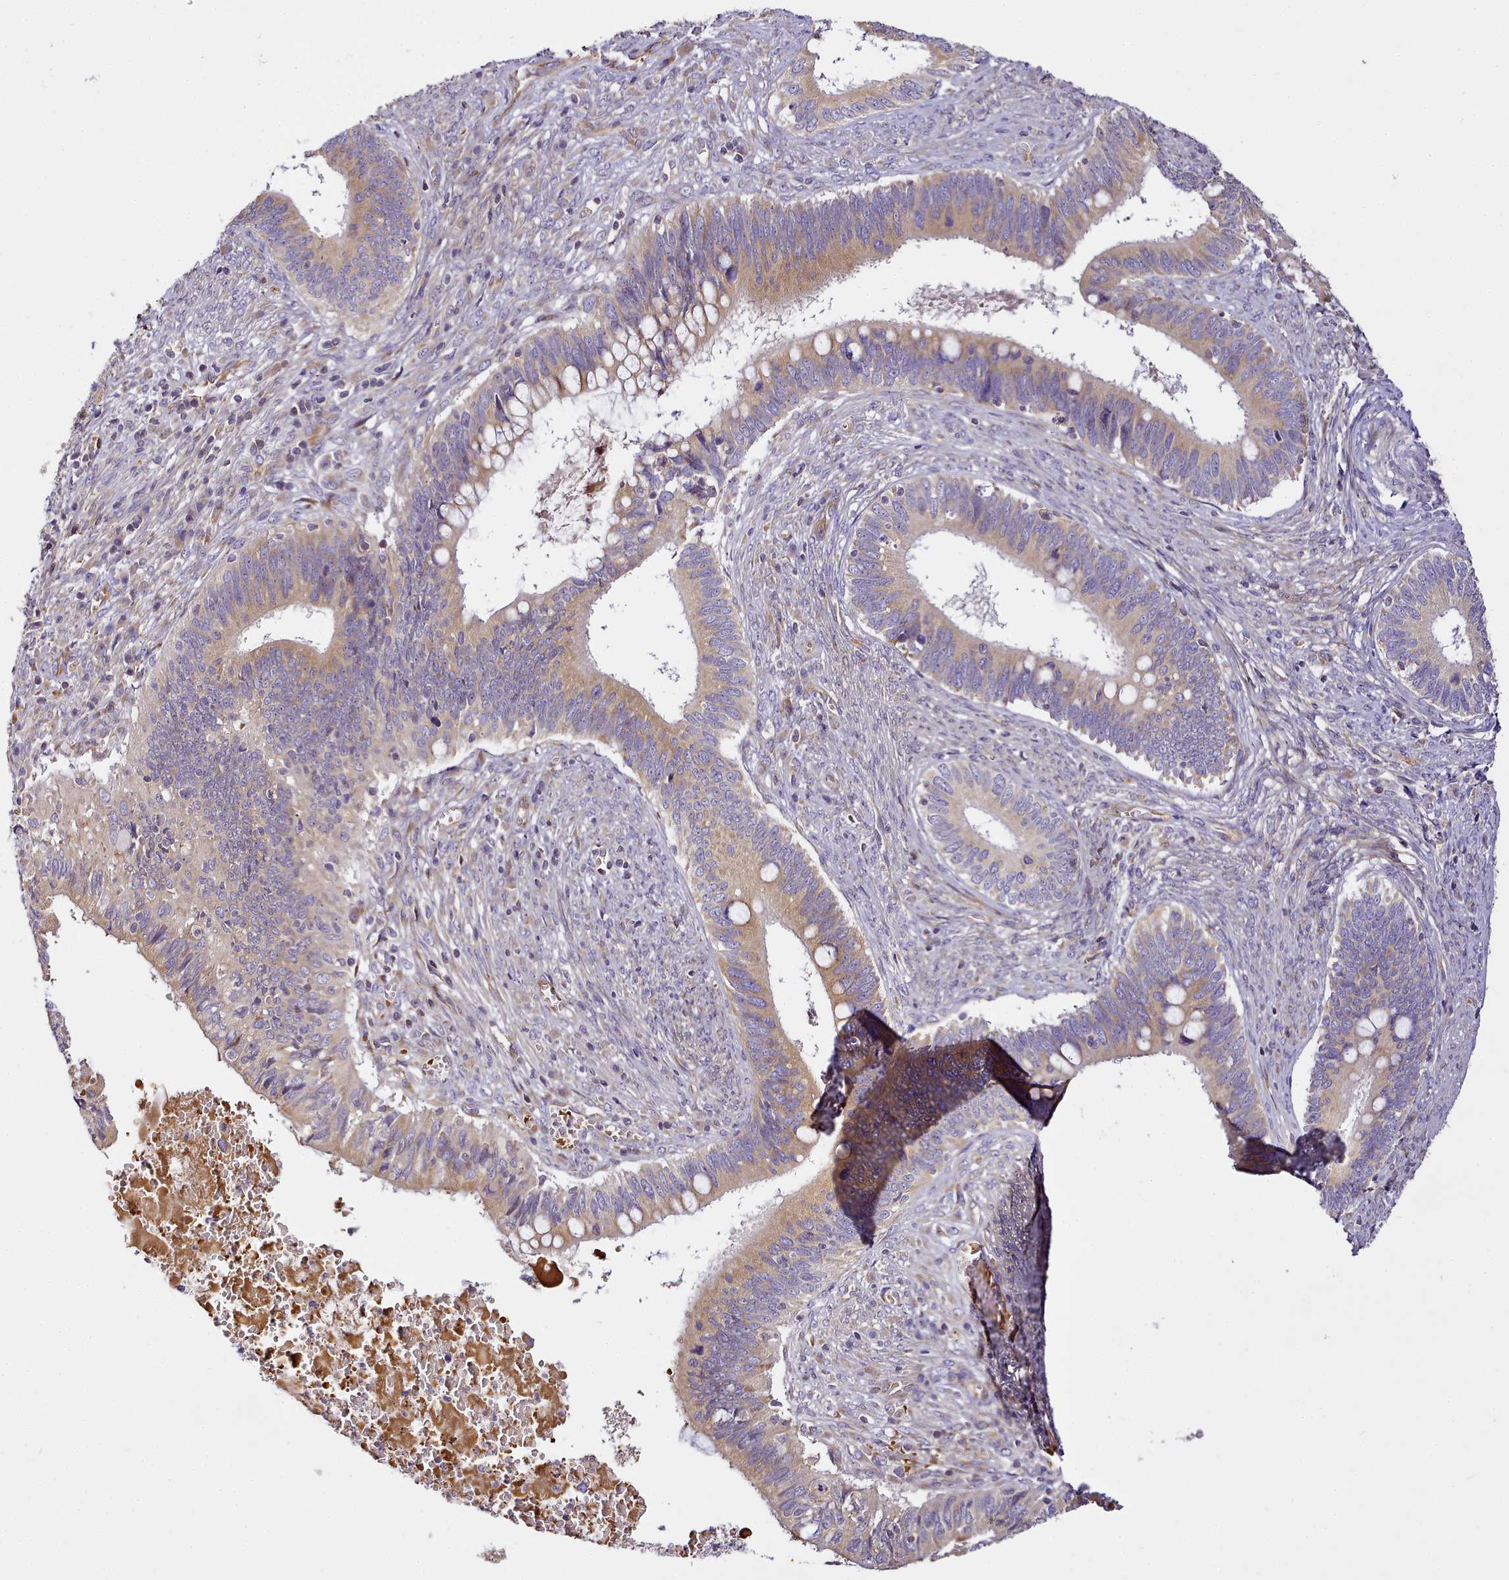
{"staining": {"intensity": "moderate", "quantity": "25%-75%", "location": "cytoplasmic/membranous"}, "tissue": "cervical cancer", "cell_type": "Tumor cells", "image_type": "cancer", "snomed": [{"axis": "morphology", "description": "Adenocarcinoma, NOS"}, {"axis": "topography", "description": "Cervix"}], "caption": "Cervical cancer tissue exhibits moderate cytoplasmic/membranous staining in about 25%-75% of tumor cells", "gene": "NBPF1", "patient": {"sex": "female", "age": 42}}